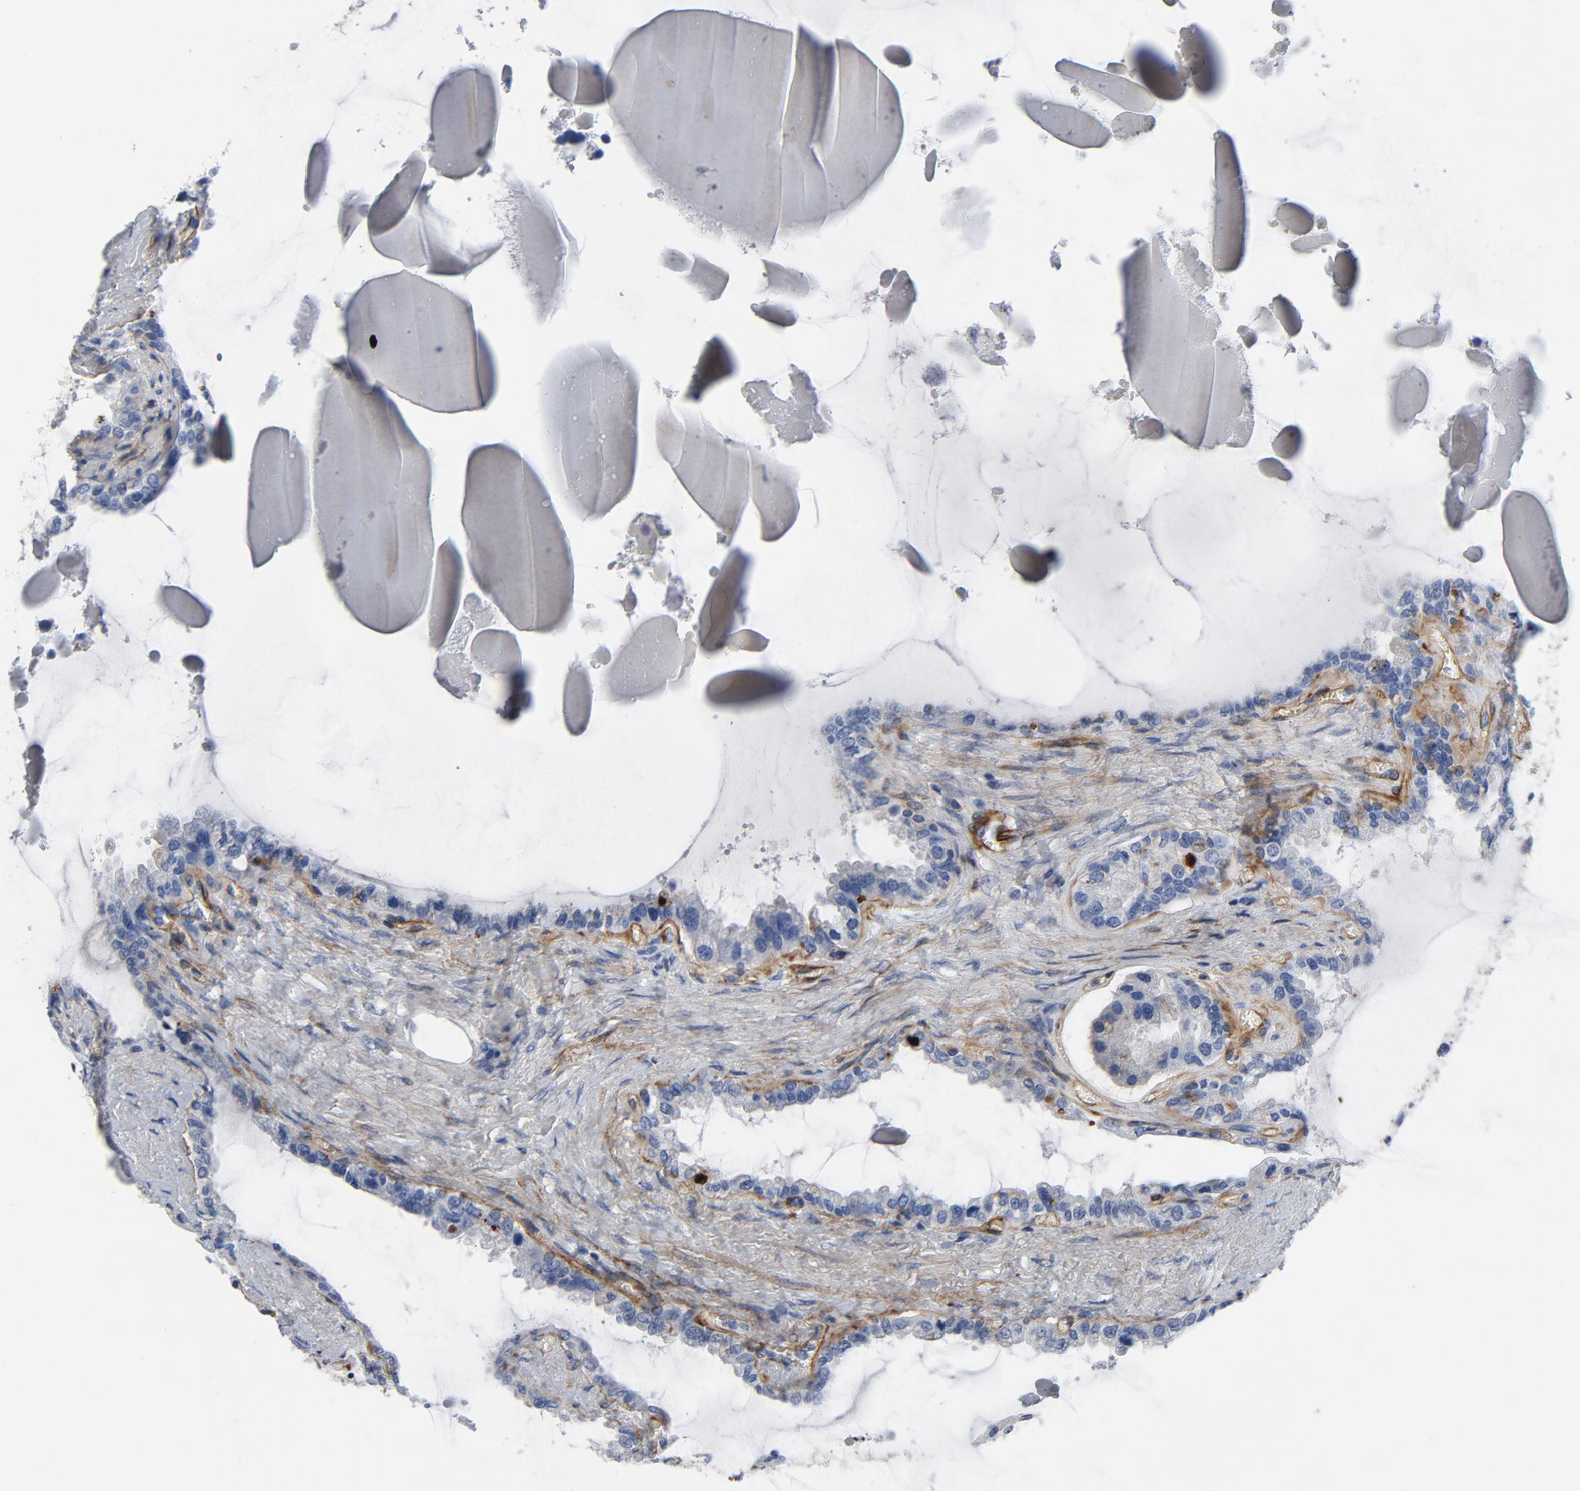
{"staining": {"intensity": "moderate", "quantity": "<25%", "location": "cytoplasmic/membranous"}, "tissue": "seminal vesicle", "cell_type": "Glandular cells", "image_type": "normal", "snomed": [{"axis": "morphology", "description": "Normal tissue, NOS"}, {"axis": "morphology", "description": "Inflammation, NOS"}, {"axis": "topography", "description": "Urinary bladder"}, {"axis": "topography", "description": "Prostate"}, {"axis": "topography", "description": "Seminal veicle"}], "caption": "Immunohistochemistry (IHC) (DAB (3,3'-diaminobenzidine)) staining of benign human seminal vesicle displays moderate cytoplasmic/membranous protein positivity in approximately <25% of glandular cells. (Stains: DAB in brown, nuclei in blue, Microscopy: brightfield microscopy at high magnification).", "gene": "LAMC1", "patient": {"sex": "male", "age": 82}}